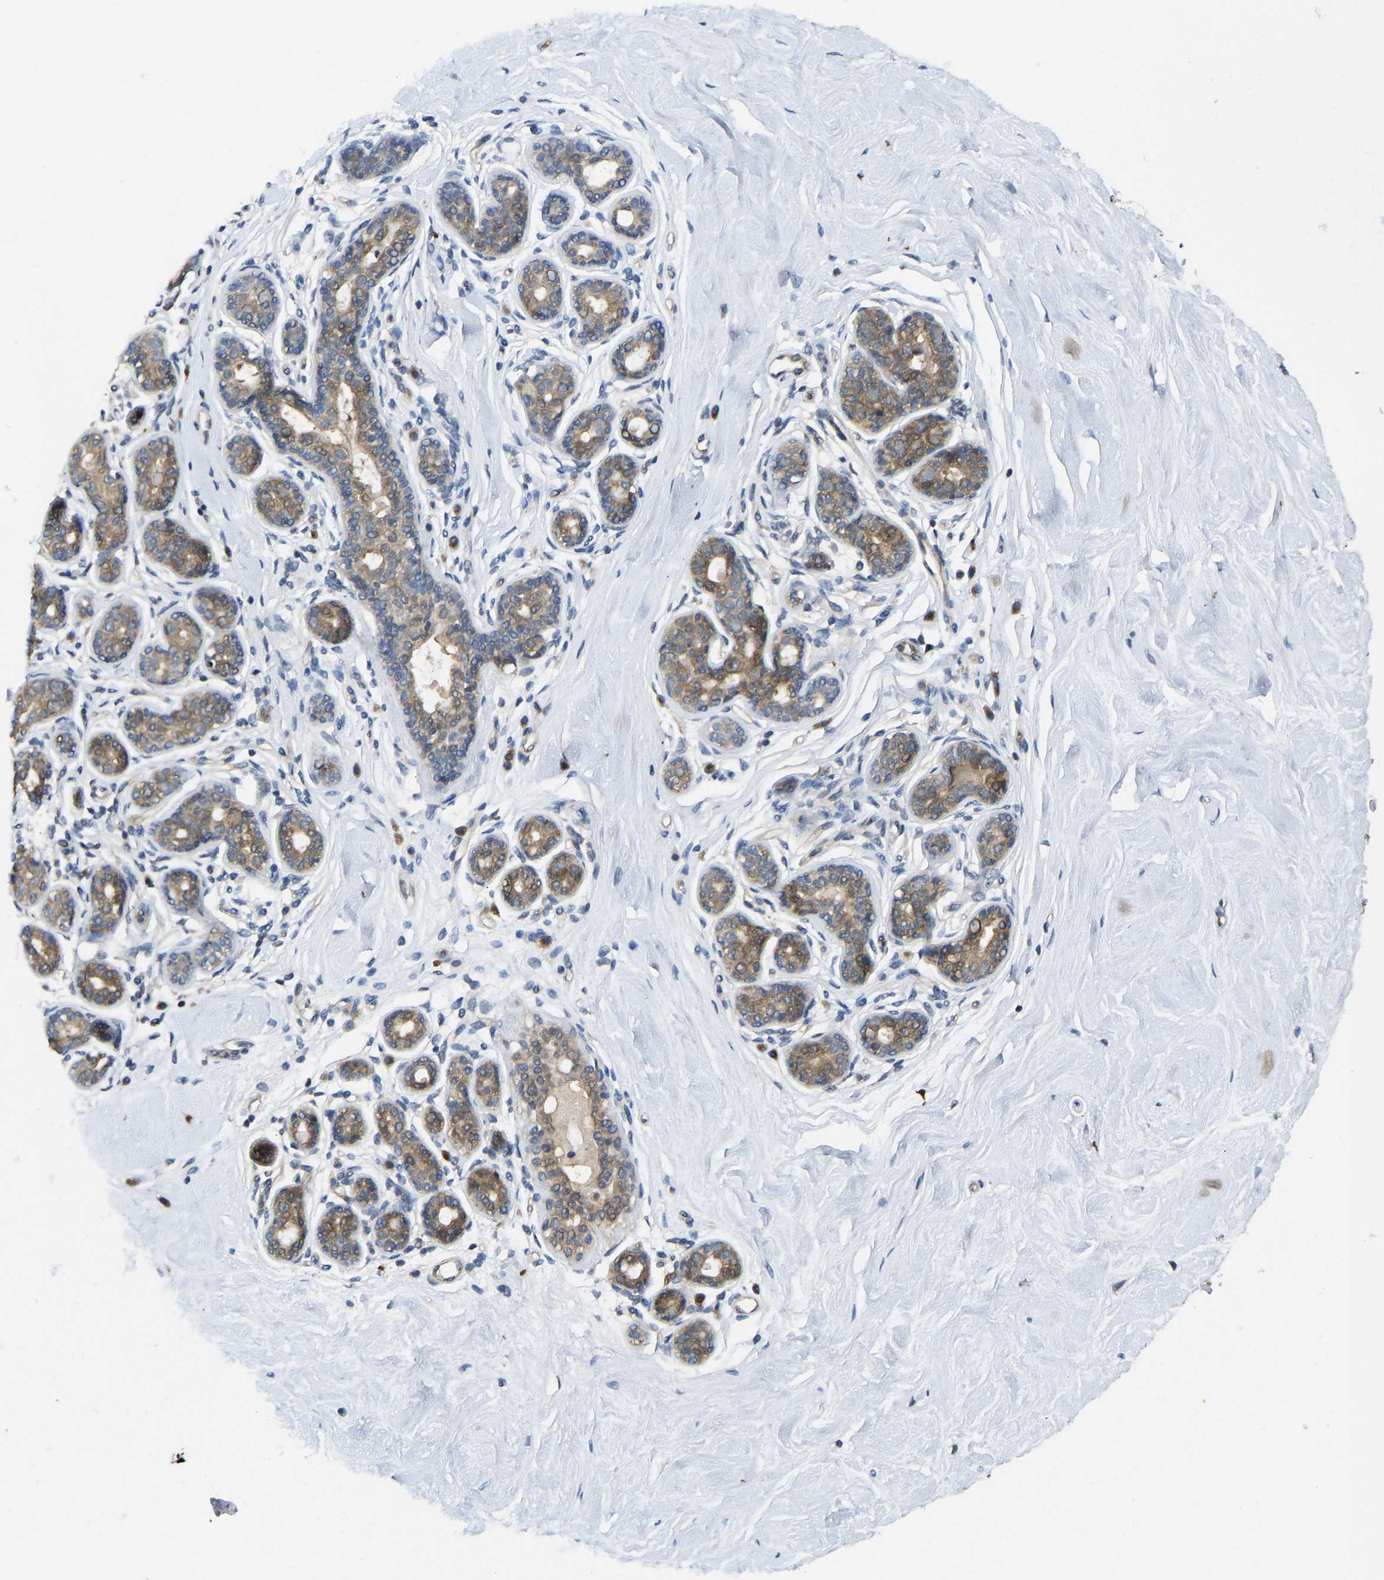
{"staining": {"intensity": "negative", "quantity": "none", "location": "none"}, "tissue": "breast", "cell_type": "Adipocytes", "image_type": "normal", "snomed": [{"axis": "morphology", "description": "Normal tissue, NOS"}, {"axis": "topography", "description": "Breast"}], "caption": "Breast stained for a protein using immunohistochemistry reveals no positivity adipocytes.", "gene": "NDRG3", "patient": {"sex": "female", "age": 22}}